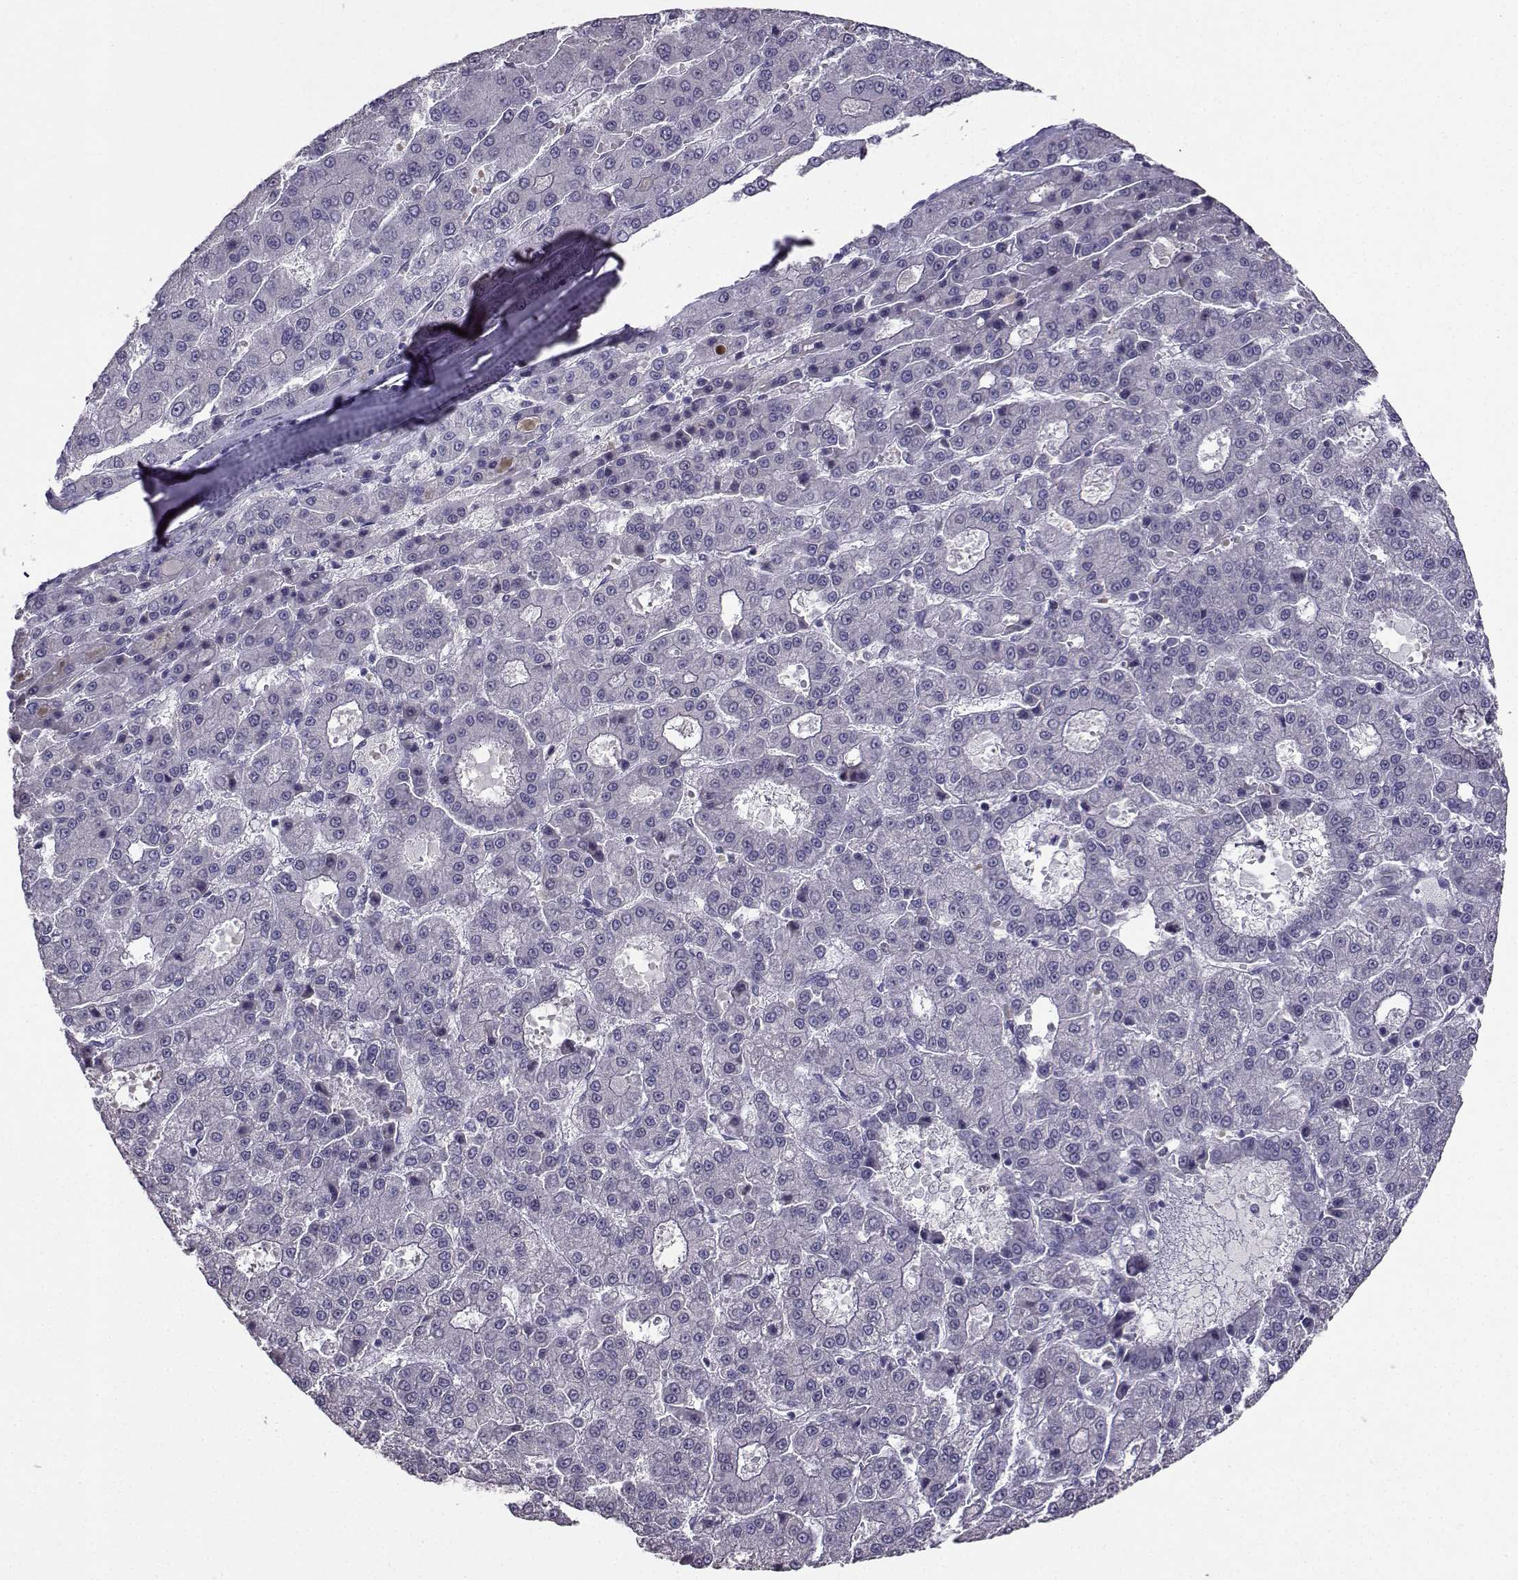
{"staining": {"intensity": "negative", "quantity": "none", "location": "none"}, "tissue": "liver cancer", "cell_type": "Tumor cells", "image_type": "cancer", "snomed": [{"axis": "morphology", "description": "Carcinoma, Hepatocellular, NOS"}, {"axis": "topography", "description": "Liver"}], "caption": "This is an immunohistochemistry micrograph of human liver hepatocellular carcinoma. There is no expression in tumor cells.", "gene": "CARTPT", "patient": {"sex": "male", "age": 70}}